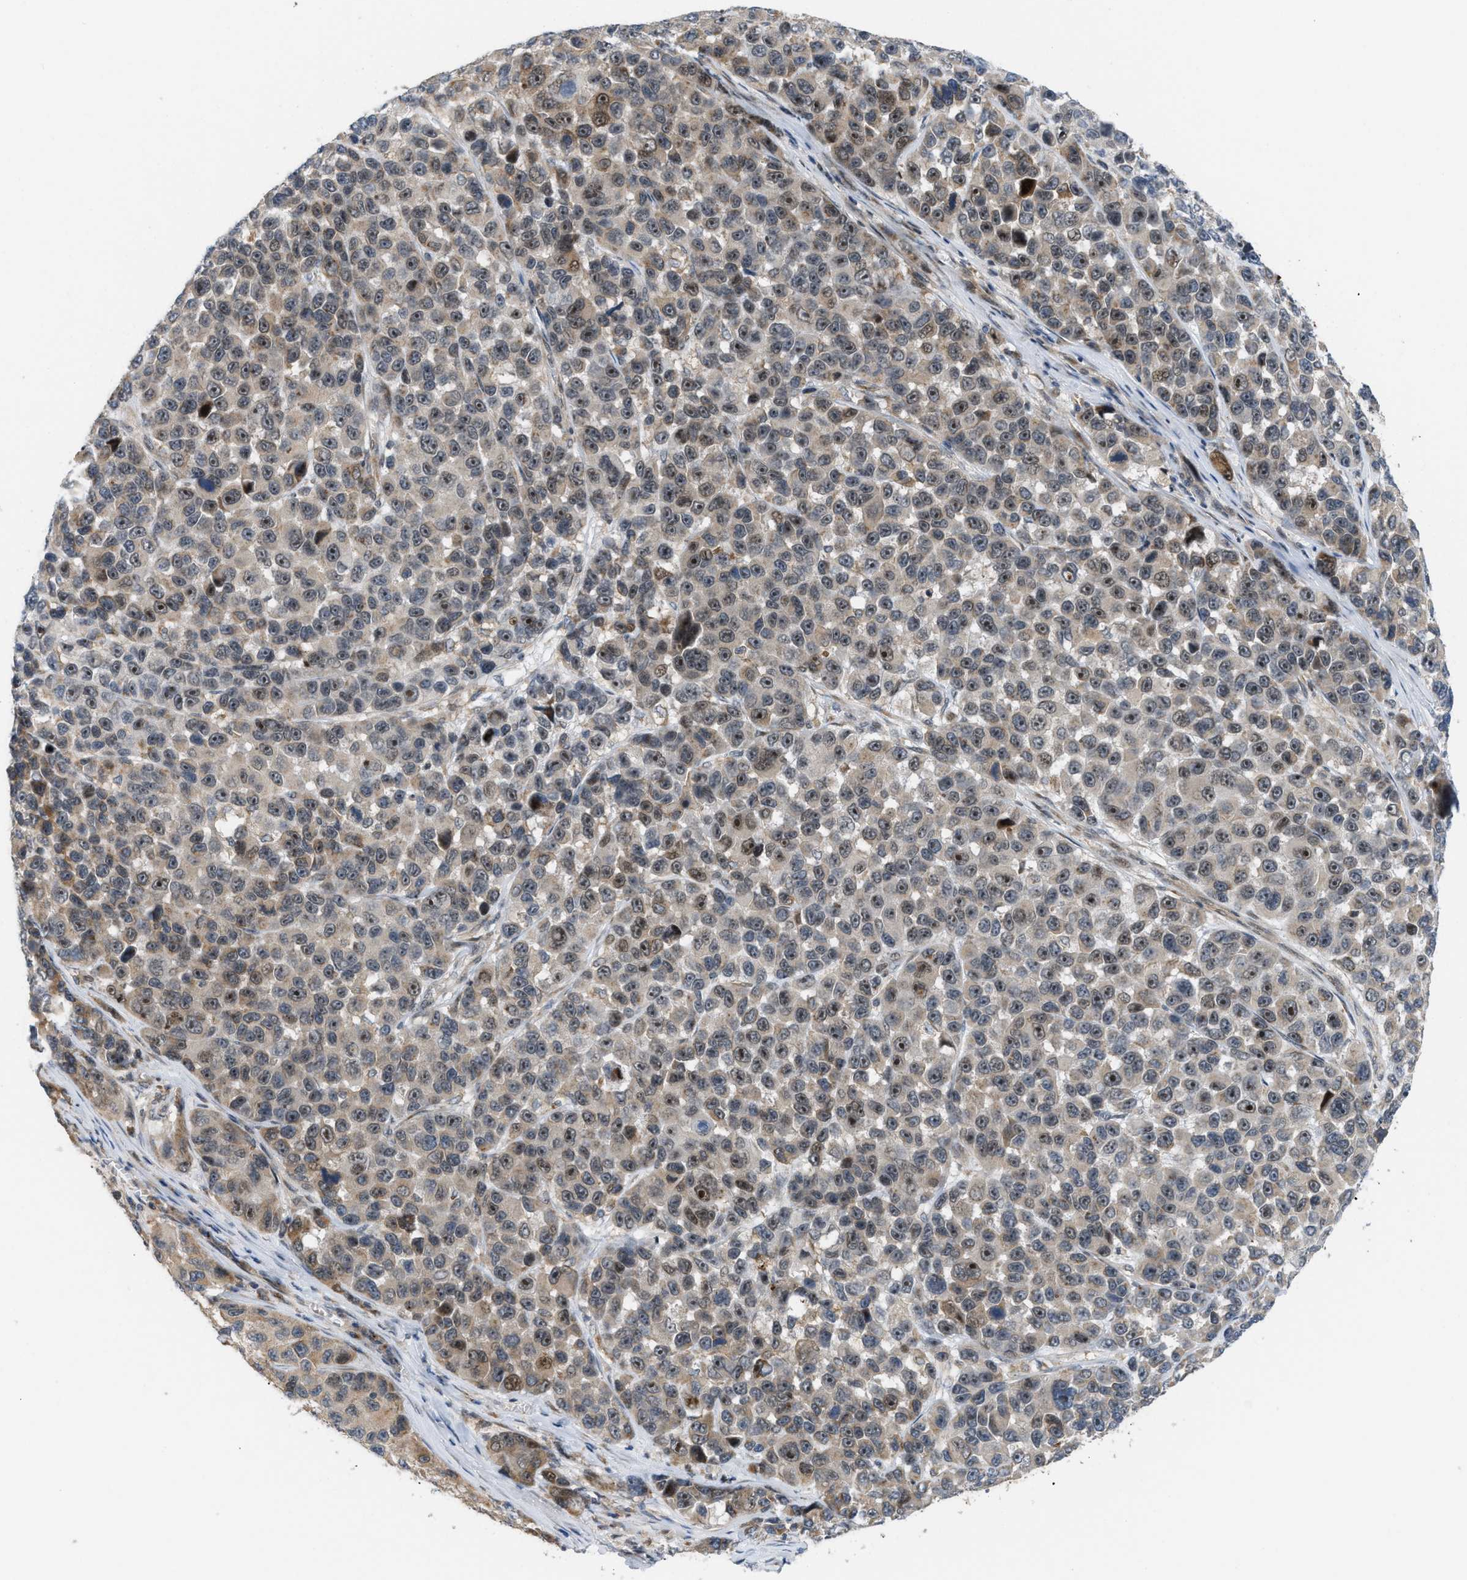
{"staining": {"intensity": "moderate", "quantity": ">75%", "location": "nuclear"}, "tissue": "melanoma", "cell_type": "Tumor cells", "image_type": "cancer", "snomed": [{"axis": "morphology", "description": "Malignant melanoma, NOS"}, {"axis": "topography", "description": "Skin"}], "caption": "IHC staining of melanoma, which exhibits medium levels of moderate nuclear positivity in about >75% of tumor cells indicating moderate nuclear protein positivity. The staining was performed using DAB (brown) for protein detection and nuclei were counterstained in hematoxylin (blue).", "gene": "DIPK1A", "patient": {"sex": "male", "age": 53}}